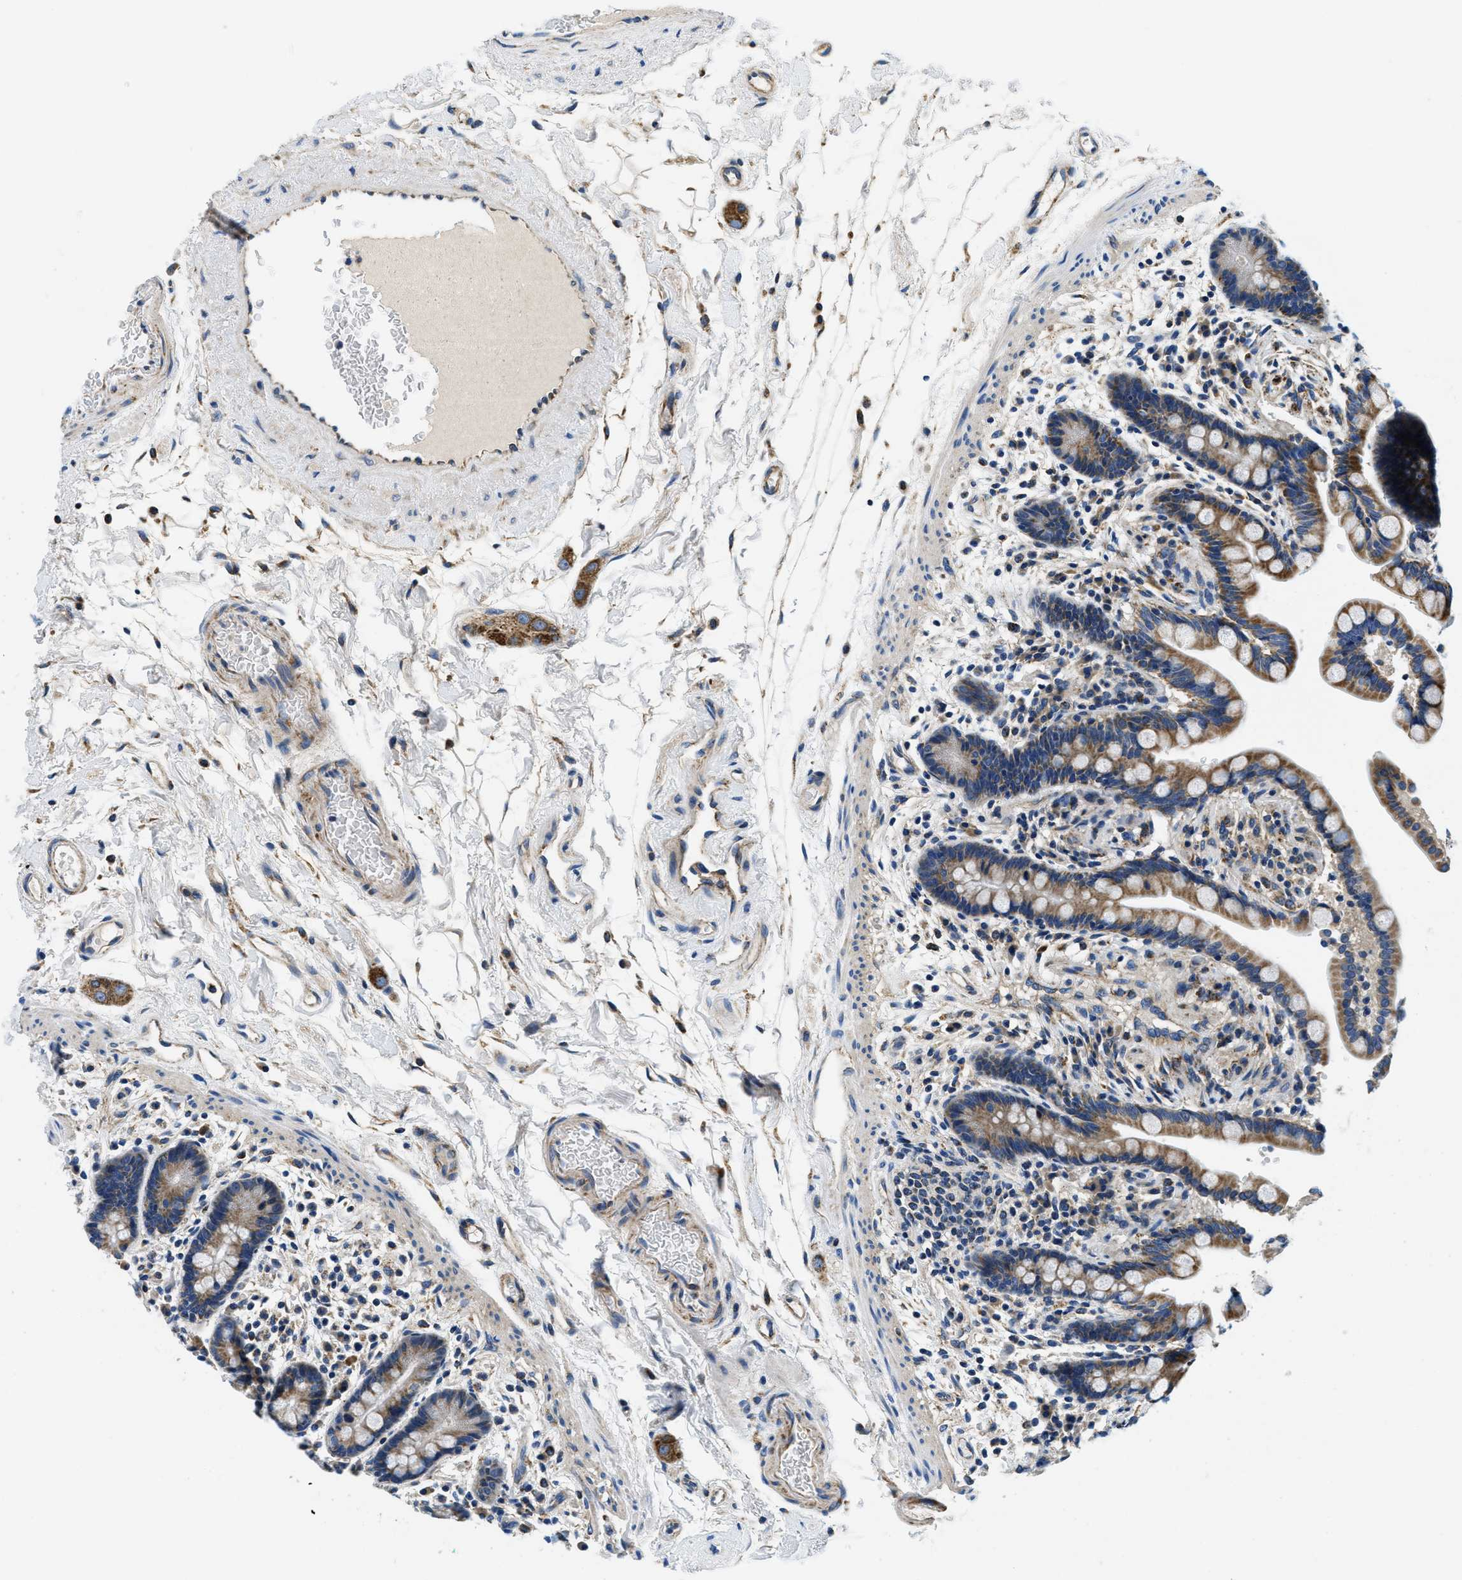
{"staining": {"intensity": "moderate", "quantity": ">75%", "location": "cytoplasmic/membranous"}, "tissue": "colon", "cell_type": "Endothelial cells", "image_type": "normal", "snomed": [{"axis": "morphology", "description": "Normal tissue, NOS"}, {"axis": "topography", "description": "Colon"}], "caption": "Immunohistochemical staining of unremarkable human colon exhibits medium levels of moderate cytoplasmic/membranous expression in approximately >75% of endothelial cells.", "gene": "SAMD4B", "patient": {"sex": "male", "age": 73}}